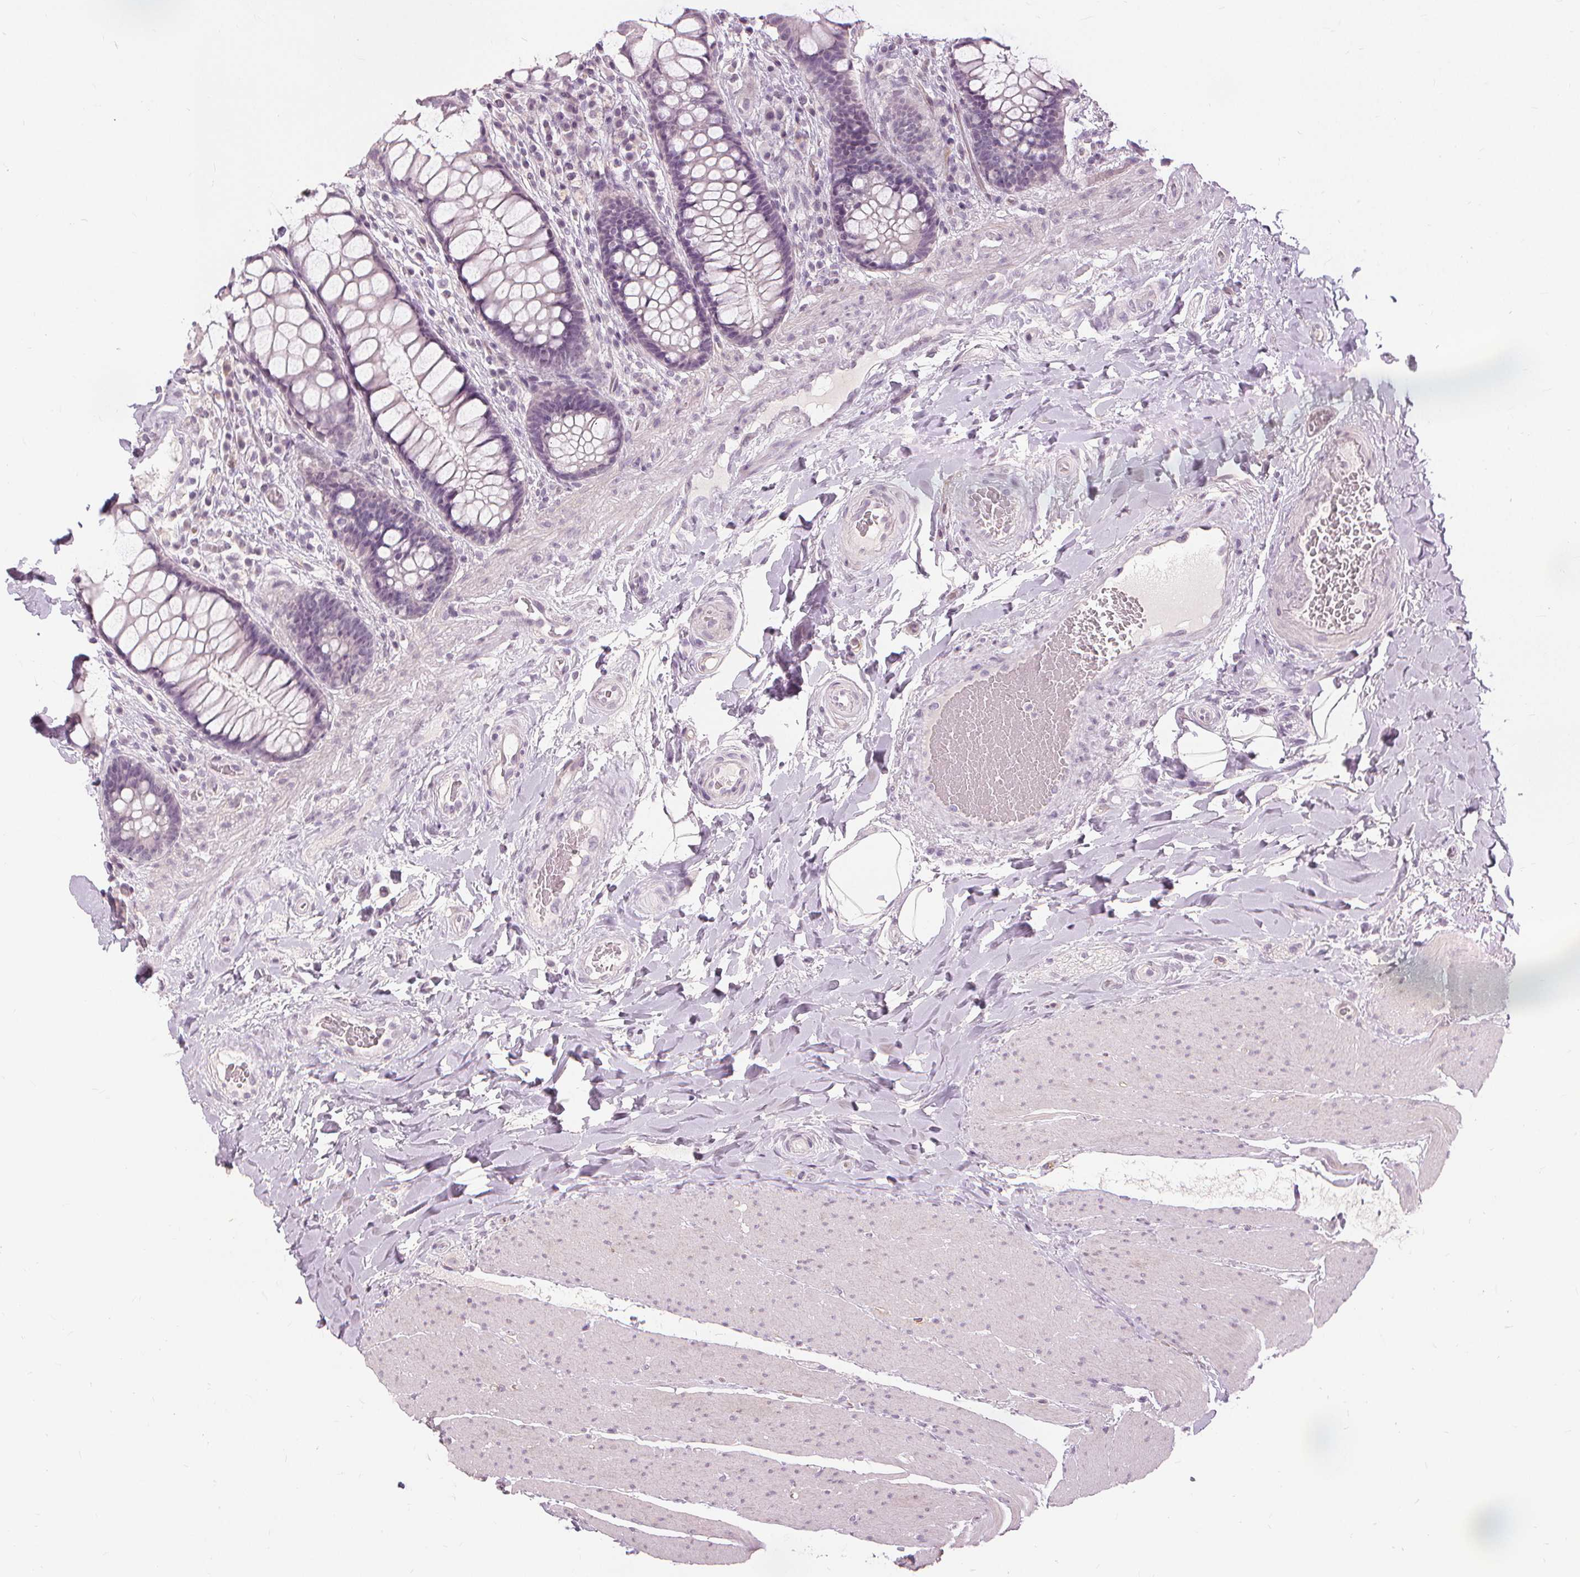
{"staining": {"intensity": "negative", "quantity": "none", "location": "none"}, "tissue": "rectum", "cell_type": "Glandular cells", "image_type": "normal", "snomed": [{"axis": "morphology", "description": "Normal tissue, NOS"}, {"axis": "topography", "description": "Rectum"}], "caption": "This is a image of immunohistochemistry staining of benign rectum, which shows no positivity in glandular cells. Nuclei are stained in blue.", "gene": "SFTPD", "patient": {"sex": "female", "age": 58}}